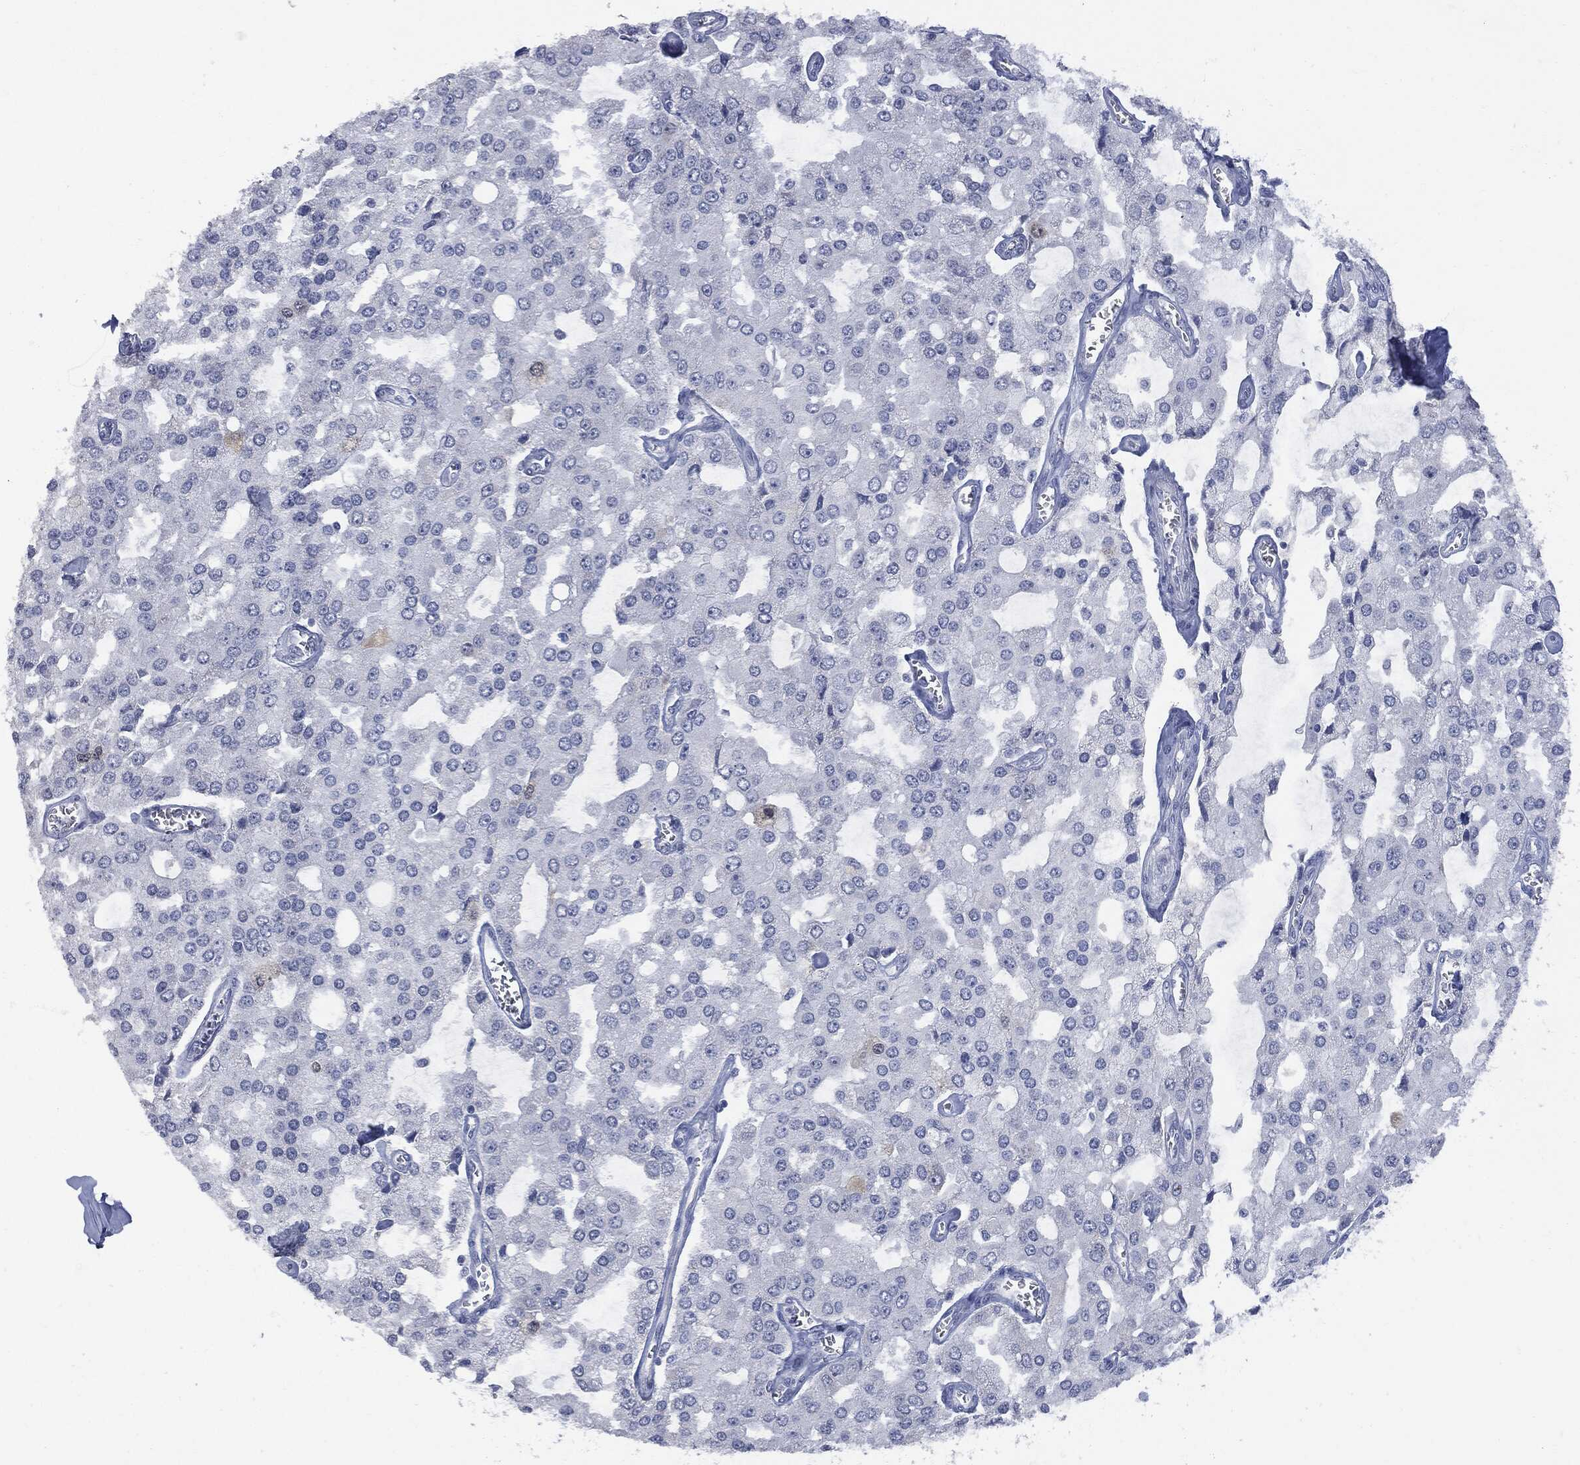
{"staining": {"intensity": "weak", "quantity": "<25%", "location": "cytoplasmic/membranous"}, "tissue": "prostate cancer", "cell_type": "Tumor cells", "image_type": "cancer", "snomed": [{"axis": "morphology", "description": "Adenocarcinoma, NOS"}, {"axis": "topography", "description": "Prostate and seminal vesicle, NOS"}, {"axis": "topography", "description": "Prostate"}], "caption": "IHC micrograph of neoplastic tissue: prostate adenocarcinoma stained with DAB (3,3'-diaminobenzidine) reveals no significant protein expression in tumor cells.", "gene": "UBE2C", "patient": {"sex": "male", "age": 67}}